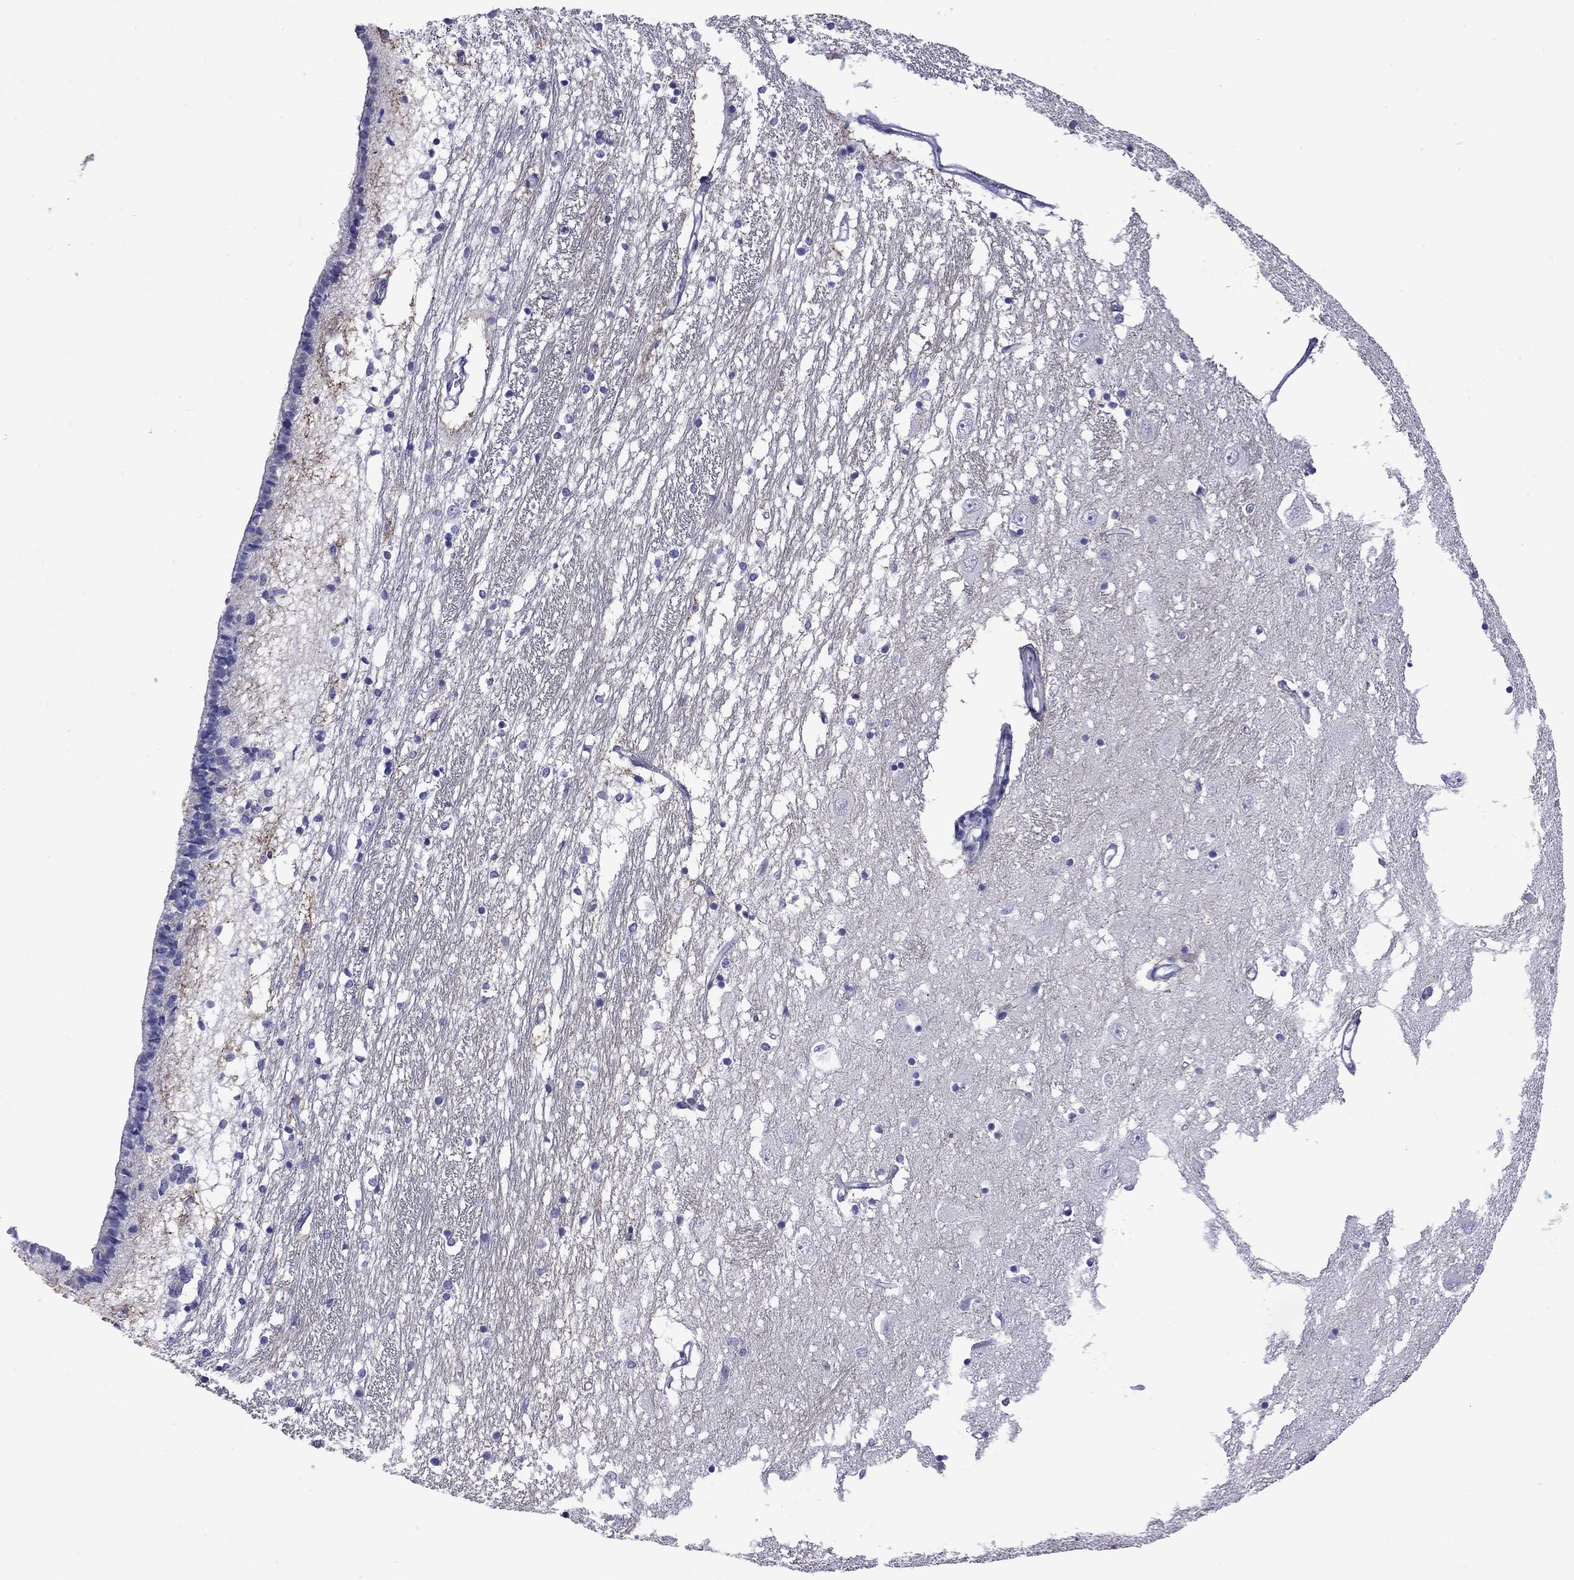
{"staining": {"intensity": "negative", "quantity": "none", "location": "none"}, "tissue": "caudate", "cell_type": "Glial cells", "image_type": "normal", "snomed": [{"axis": "morphology", "description": "Normal tissue, NOS"}, {"axis": "topography", "description": "Lateral ventricle wall"}], "caption": "Caudate stained for a protein using immunohistochemistry (IHC) reveals no expression glial cells.", "gene": "KIAA2012", "patient": {"sex": "female", "age": 71}}